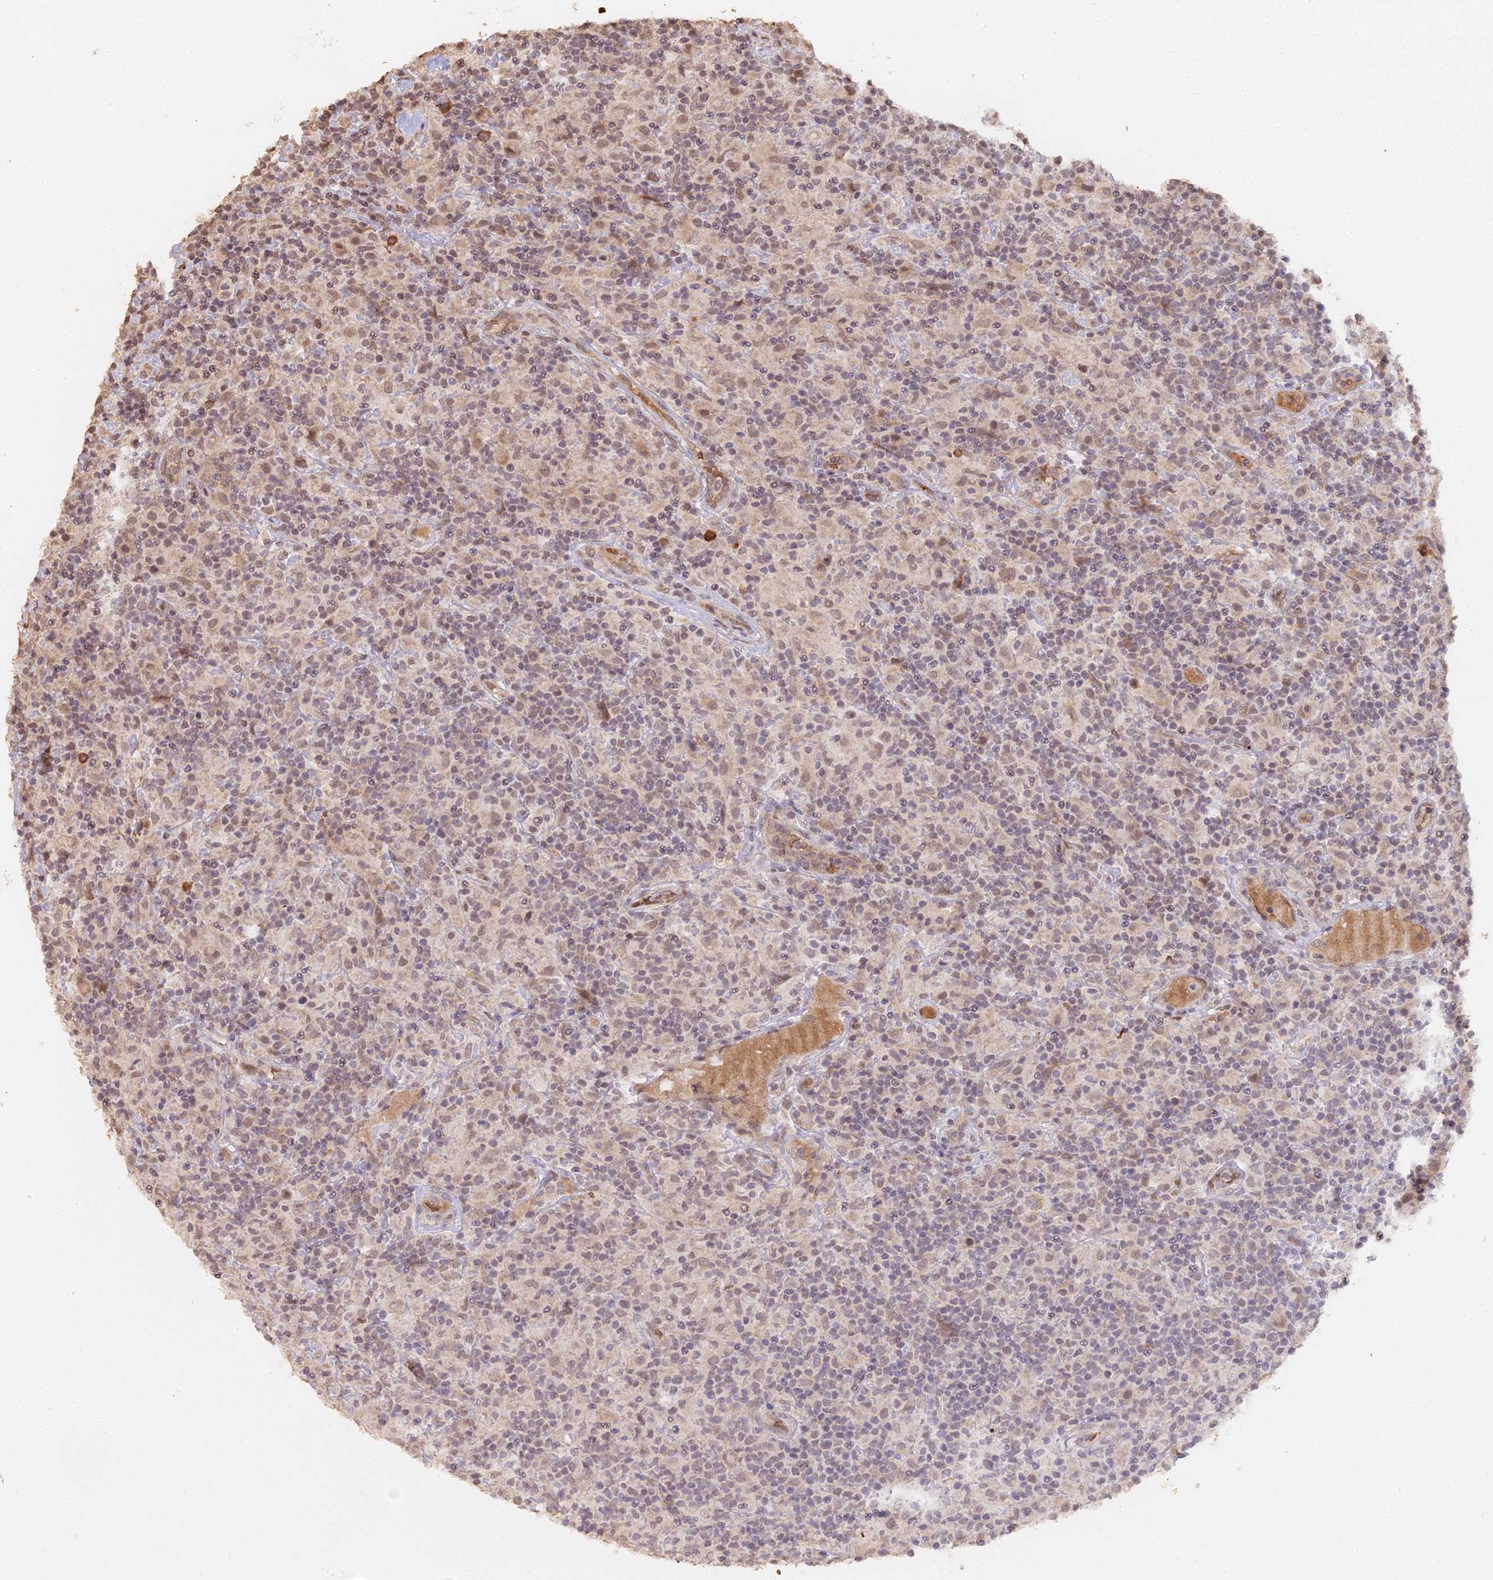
{"staining": {"intensity": "weak", "quantity": ">75%", "location": "nuclear"}, "tissue": "lymphoma", "cell_type": "Tumor cells", "image_type": "cancer", "snomed": [{"axis": "morphology", "description": "Hodgkin's disease, NOS"}, {"axis": "topography", "description": "Lymph node"}], "caption": "Protein staining of lymphoma tissue demonstrates weak nuclear positivity in approximately >75% of tumor cells. Immunohistochemistry stains the protein of interest in brown and the nuclei are stained blue.", "gene": "ZDBF2", "patient": {"sex": "male", "age": 70}}